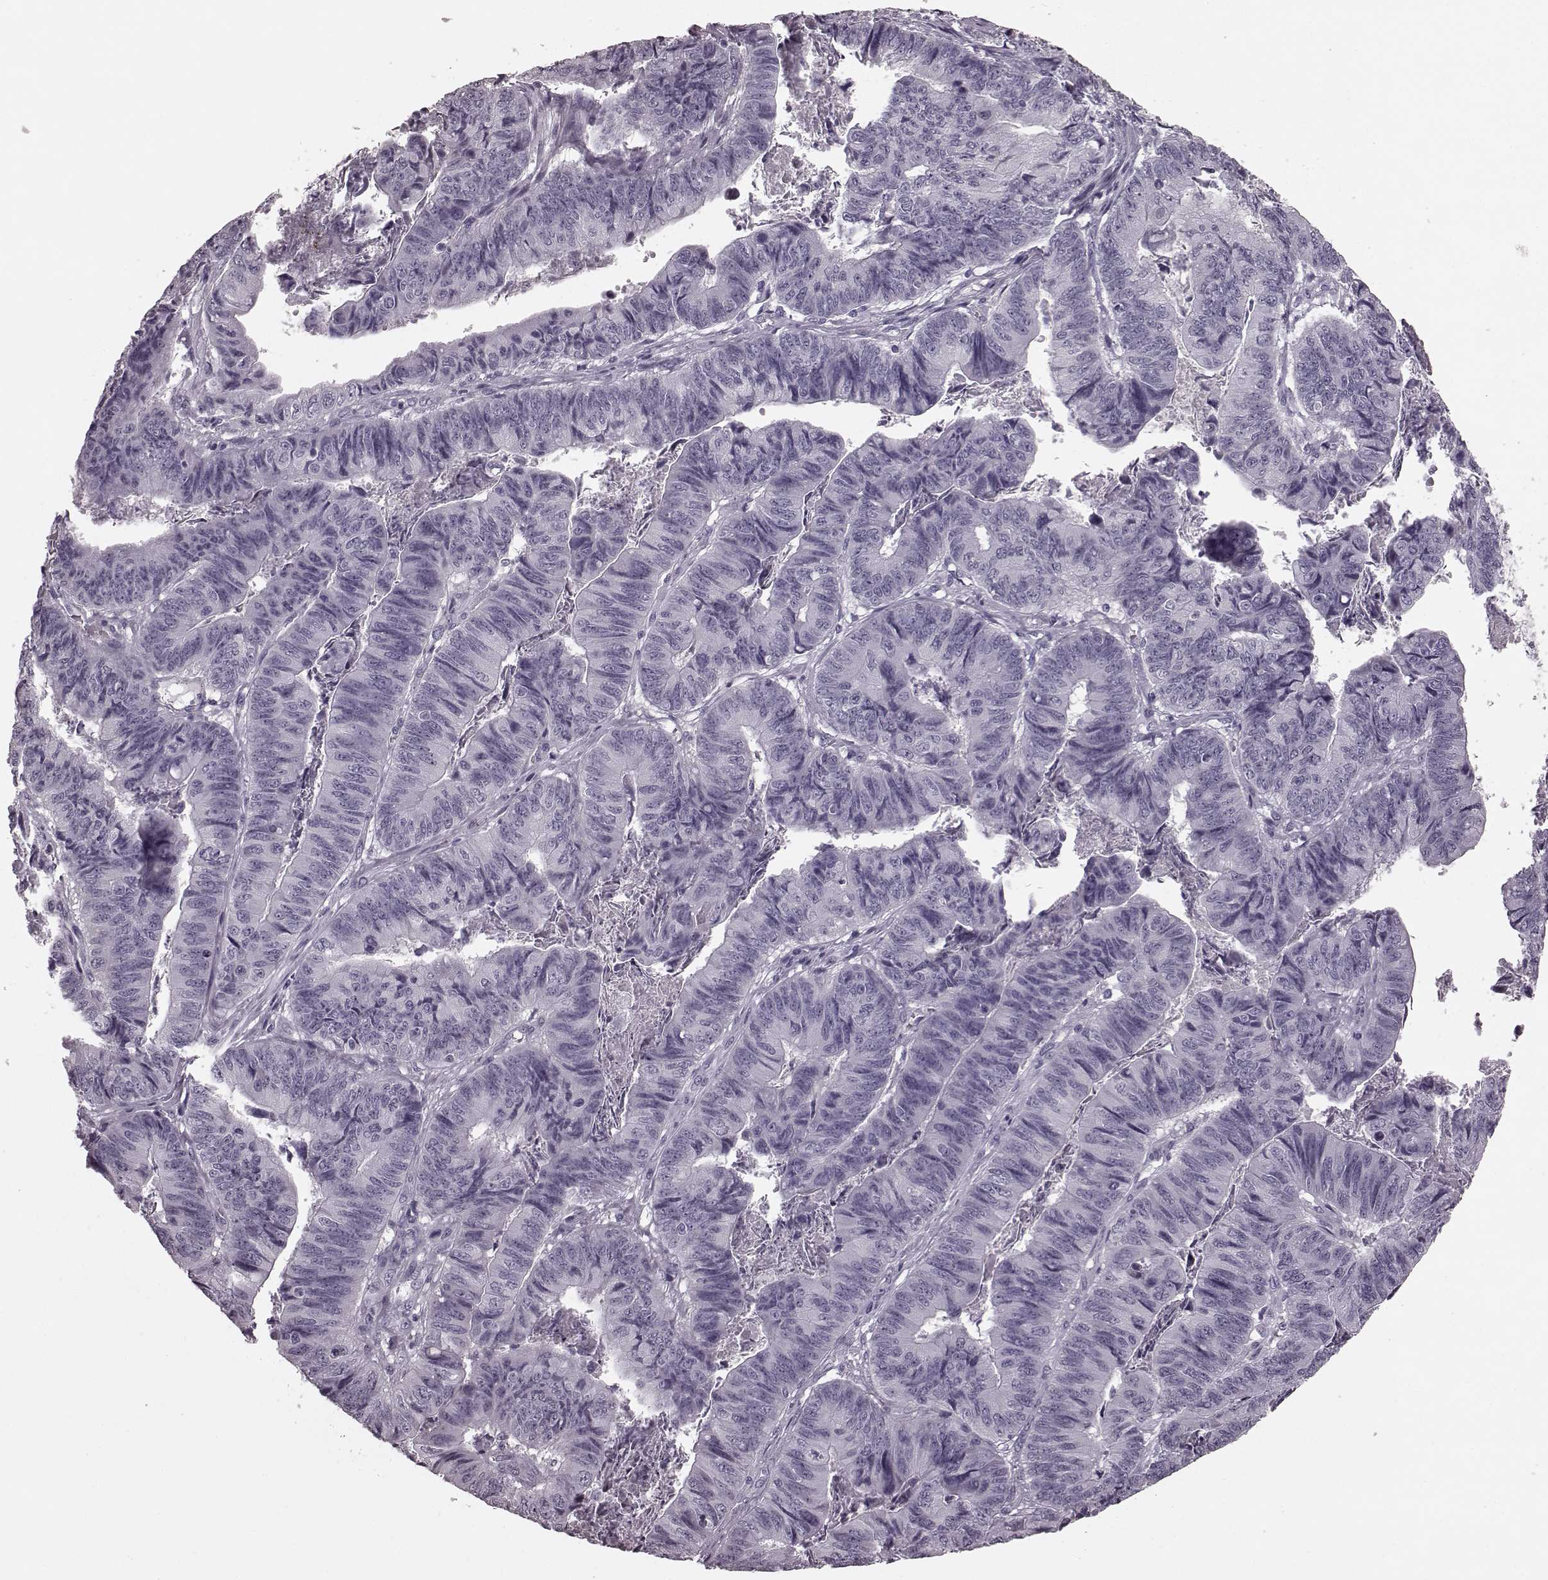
{"staining": {"intensity": "negative", "quantity": "none", "location": "none"}, "tissue": "stomach cancer", "cell_type": "Tumor cells", "image_type": "cancer", "snomed": [{"axis": "morphology", "description": "Adenocarcinoma, NOS"}, {"axis": "topography", "description": "Stomach, lower"}], "caption": "Immunohistochemistry of adenocarcinoma (stomach) displays no expression in tumor cells. (DAB (3,3'-diaminobenzidine) immunohistochemistry visualized using brightfield microscopy, high magnification).", "gene": "TRPM1", "patient": {"sex": "male", "age": 77}}